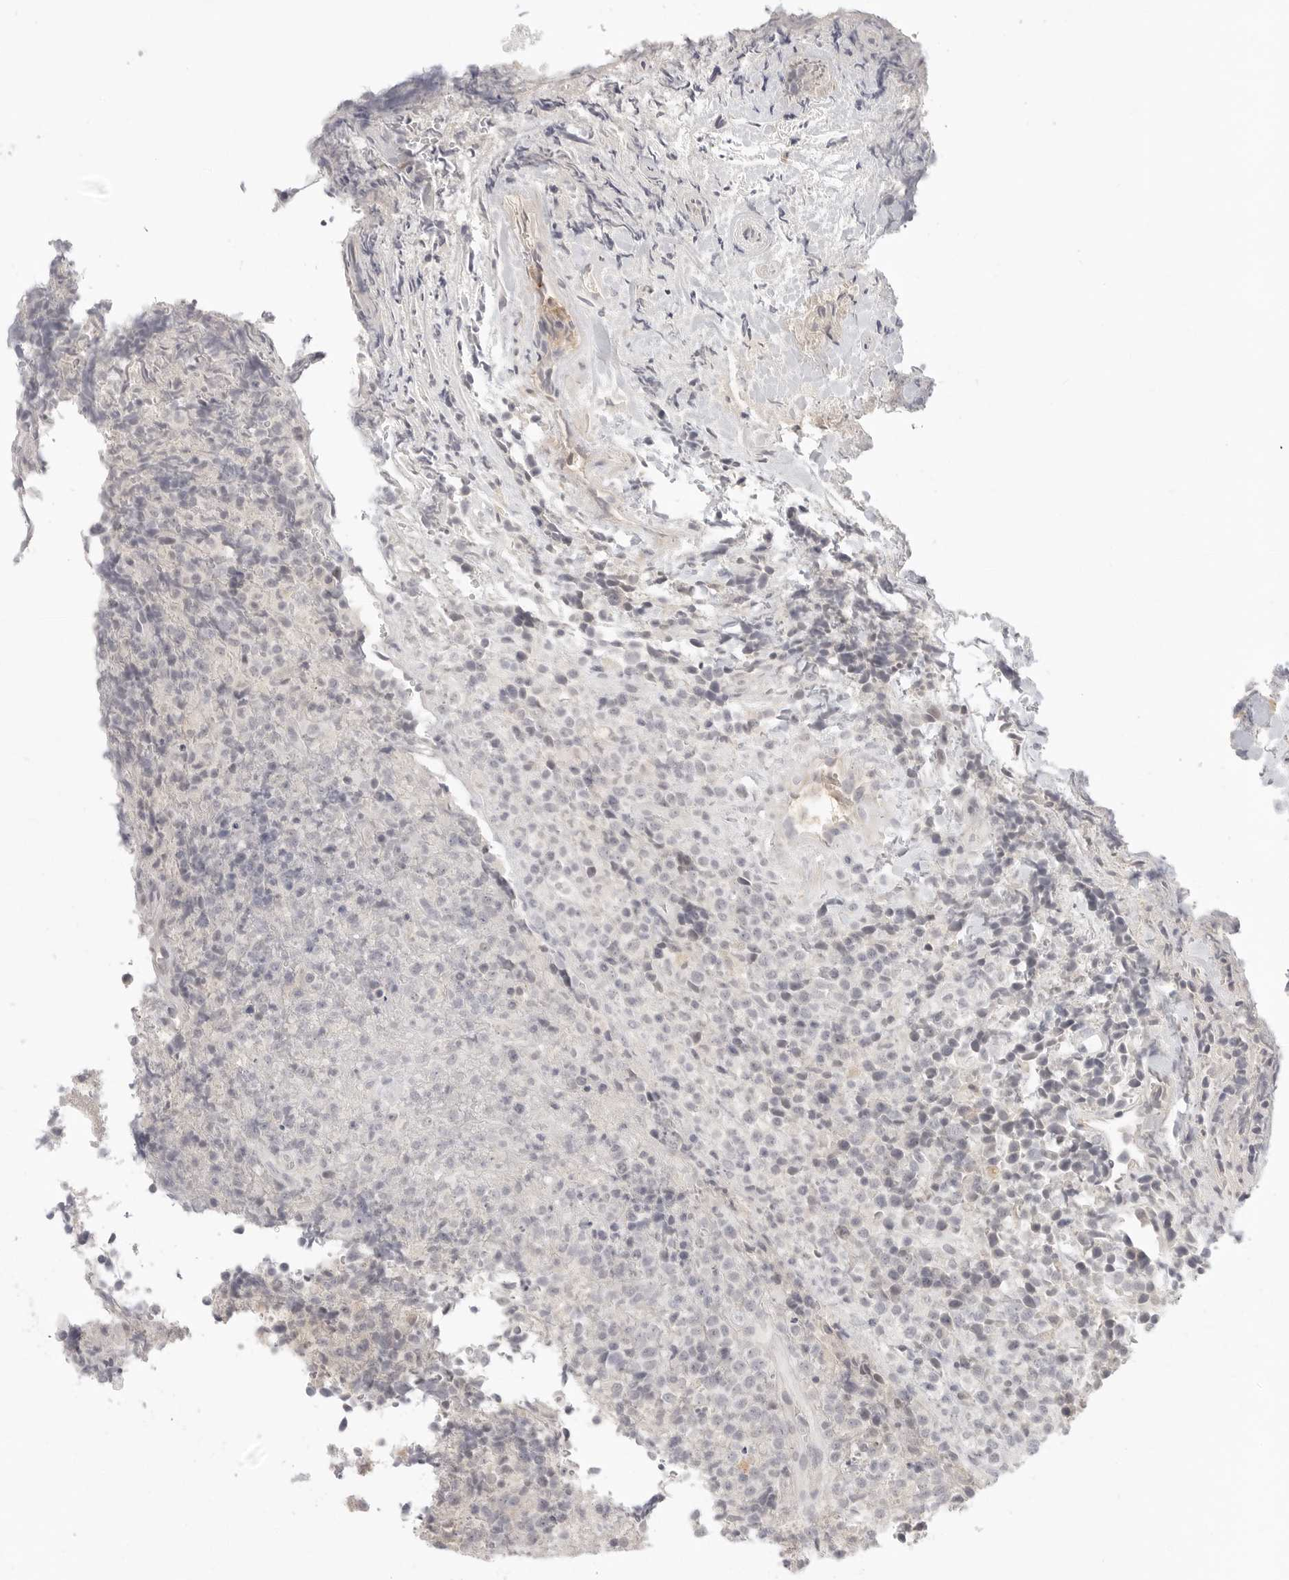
{"staining": {"intensity": "negative", "quantity": "none", "location": "none"}, "tissue": "lymphoma", "cell_type": "Tumor cells", "image_type": "cancer", "snomed": [{"axis": "morphology", "description": "Malignant lymphoma, non-Hodgkin's type, High grade"}, {"axis": "topography", "description": "Lymph node"}], "caption": "Image shows no significant protein positivity in tumor cells of malignant lymphoma, non-Hodgkin's type (high-grade).", "gene": "KLK11", "patient": {"sex": "male", "age": 13}}